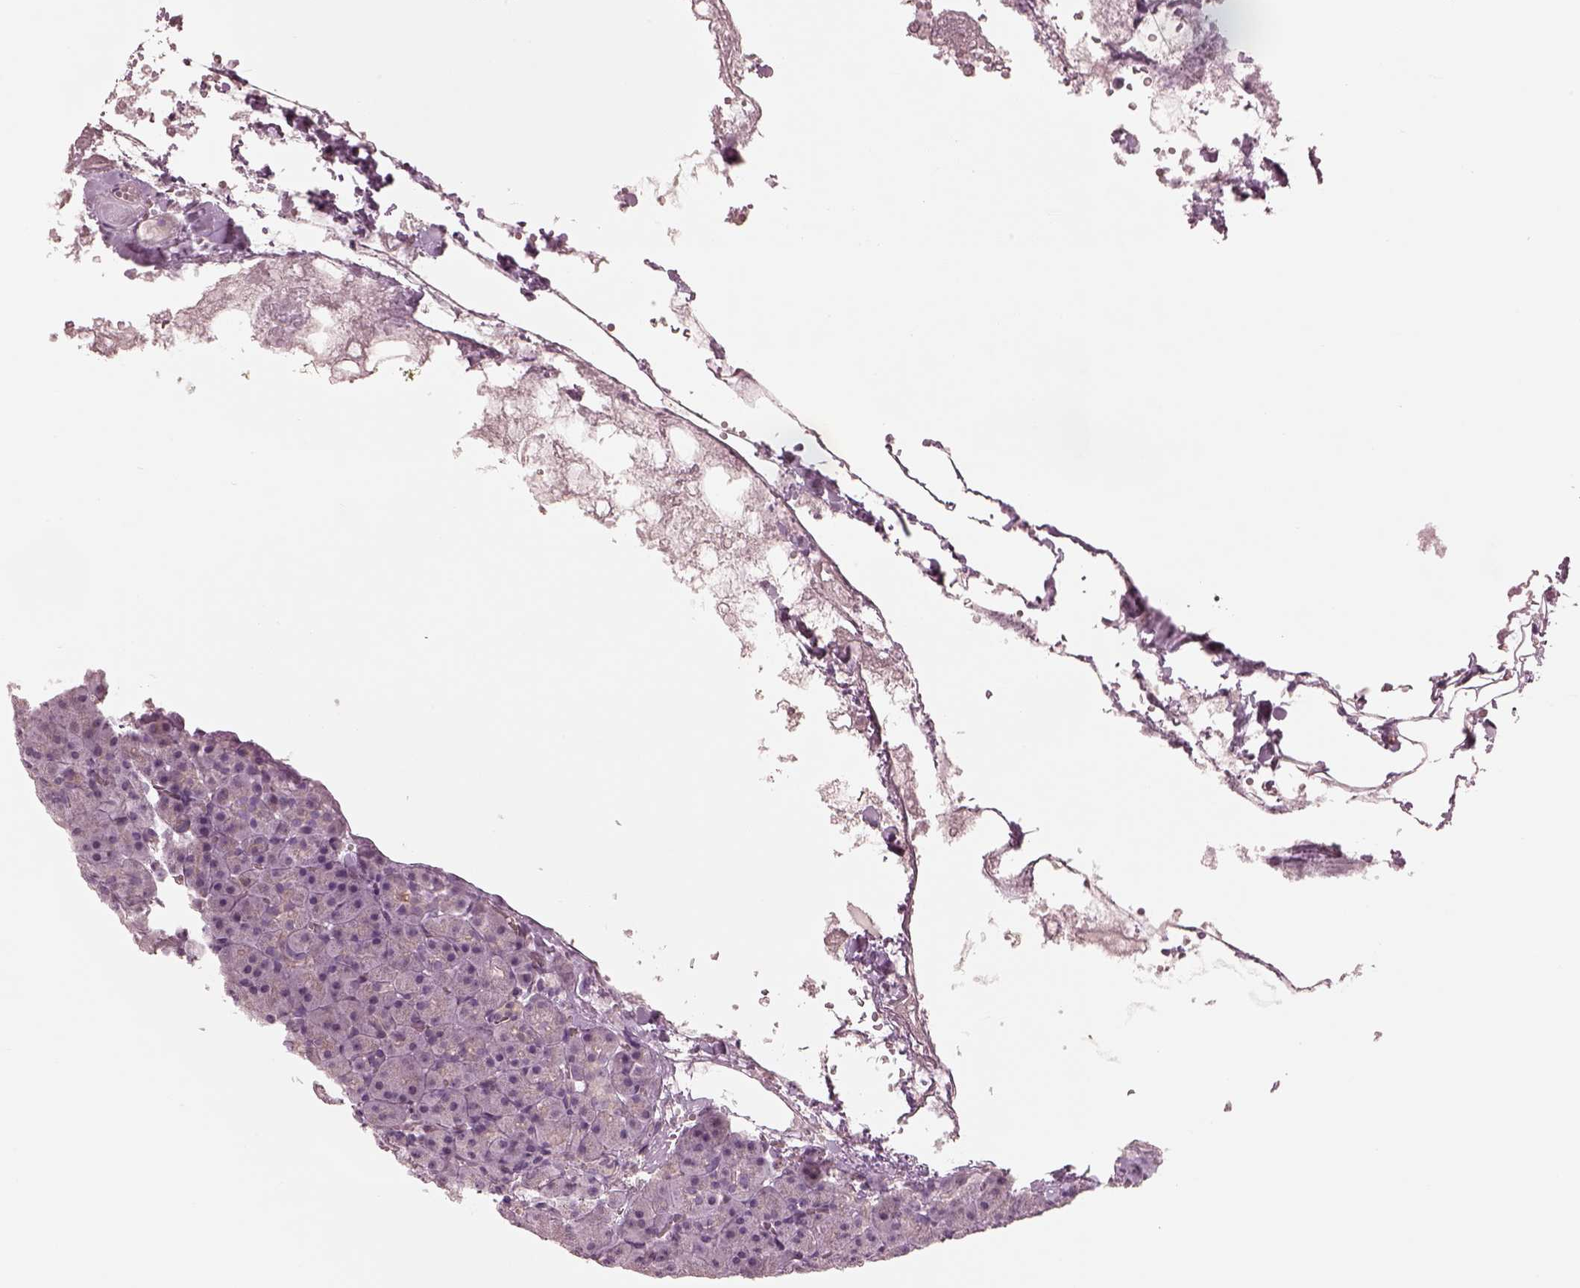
{"staining": {"intensity": "moderate", "quantity": "<25%", "location": "cytoplasmic/membranous"}, "tissue": "pancreas", "cell_type": "Exocrine glandular cells", "image_type": "normal", "snomed": [{"axis": "morphology", "description": "Normal tissue, NOS"}, {"axis": "topography", "description": "Pancreas"}], "caption": "DAB immunohistochemical staining of benign human pancreas reveals moderate cytoplasmic/membranous protein staining in approximately <25% of exocrine glandular cells. (DAB (3,3'-diaminobenzidine) IHC, brown staining for protein, blue staining for nuclei).", "gene": "SDCBP2", "patient": {"sex": "female", "age": 74}}